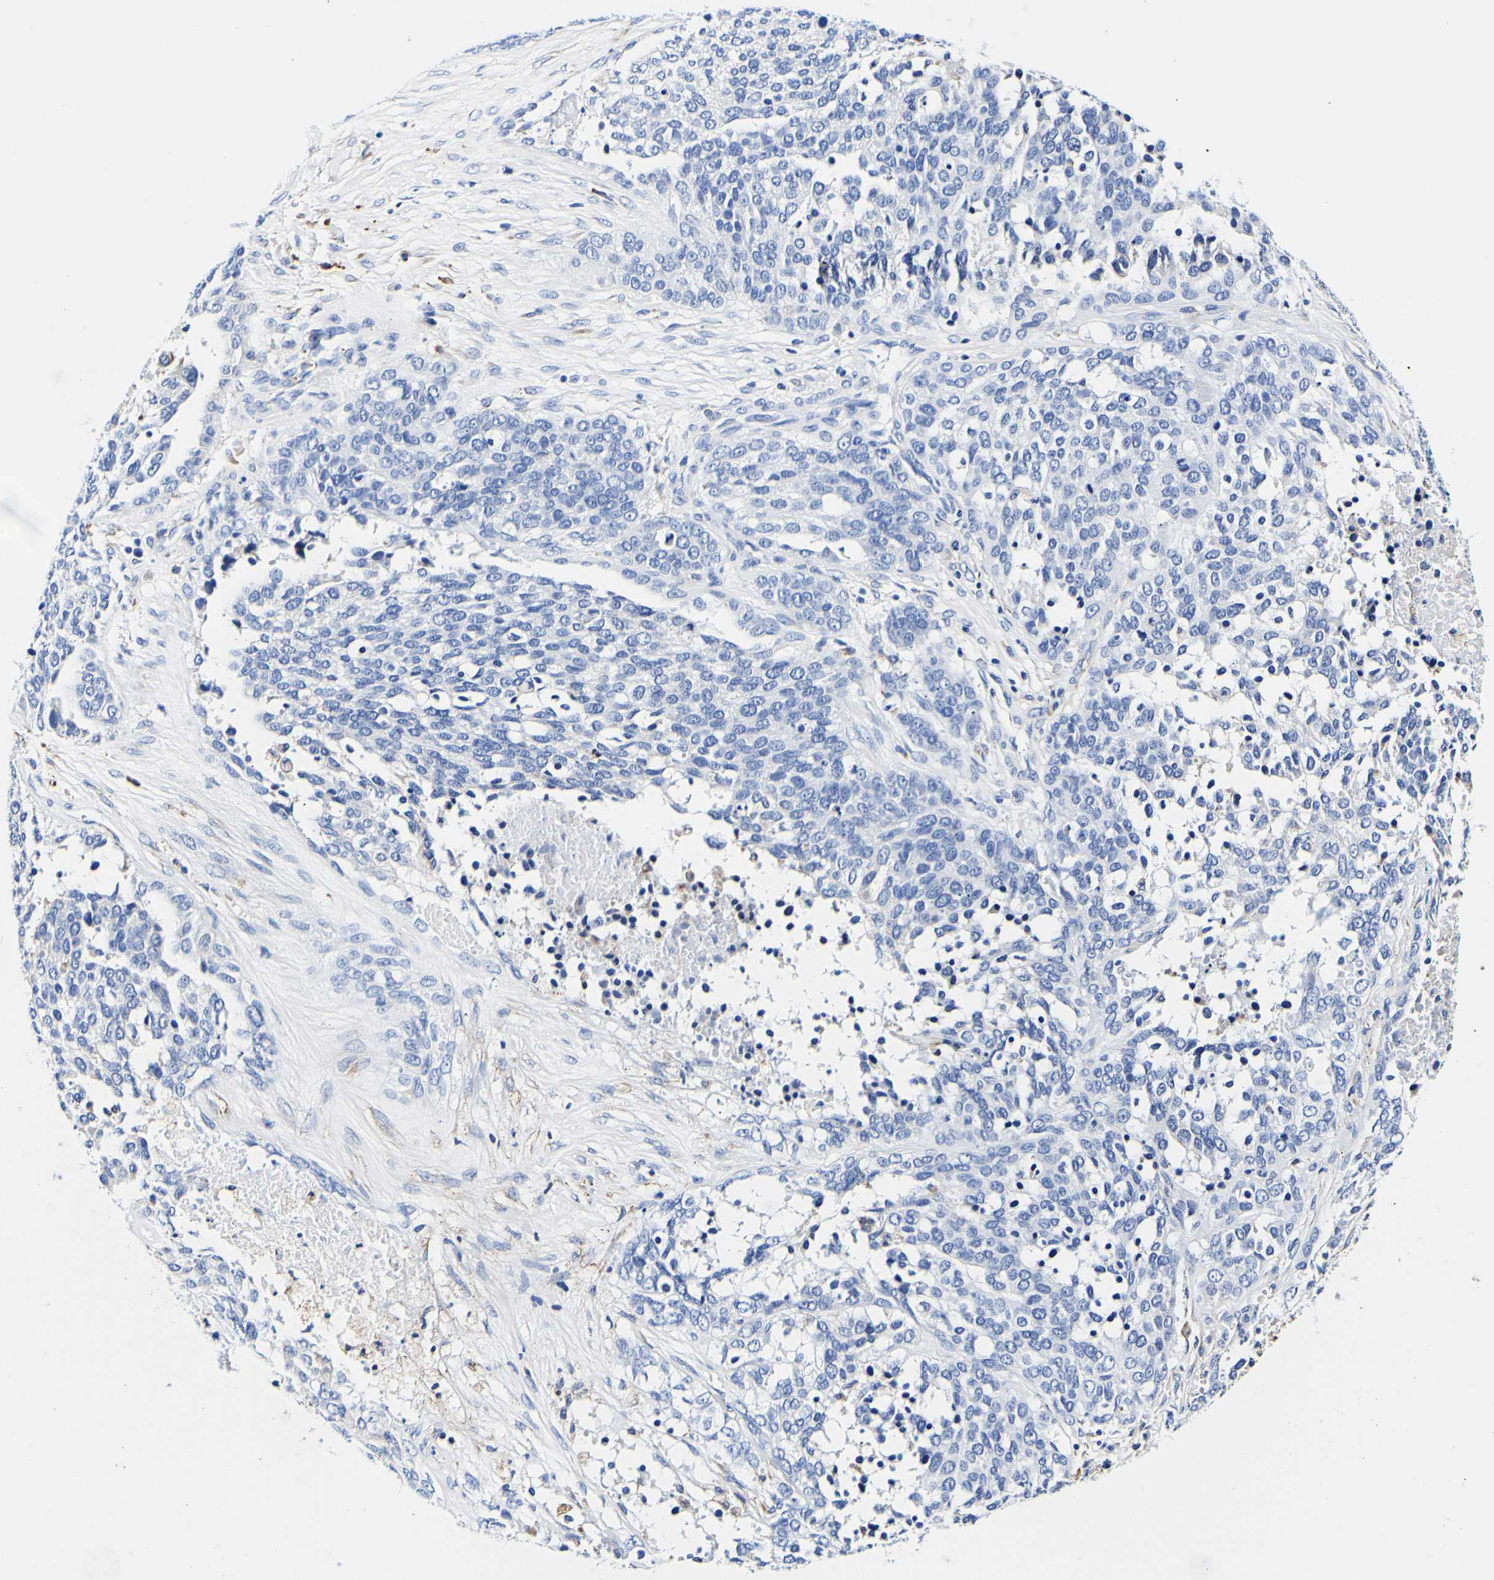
{"staining": {"intensity": "negative", "quantity": "none", "location": "none"}, "tissue": "ovarian cancer", "cell_type": "Tumor cells", "image_type": "cancer", "snomed": [{"axis": "morphology", "description": "Cystadenocarcinoma, serous, NOS"}, {"axis": "topography", "description": "Ovary"}], "caption": "The photomicrograph exhibits no significant positivity in tumor cells of serous cystadenocarcinoma (ovarian).", "gene": "P4HB", "patient": {"sex": "female", "age": 44}}